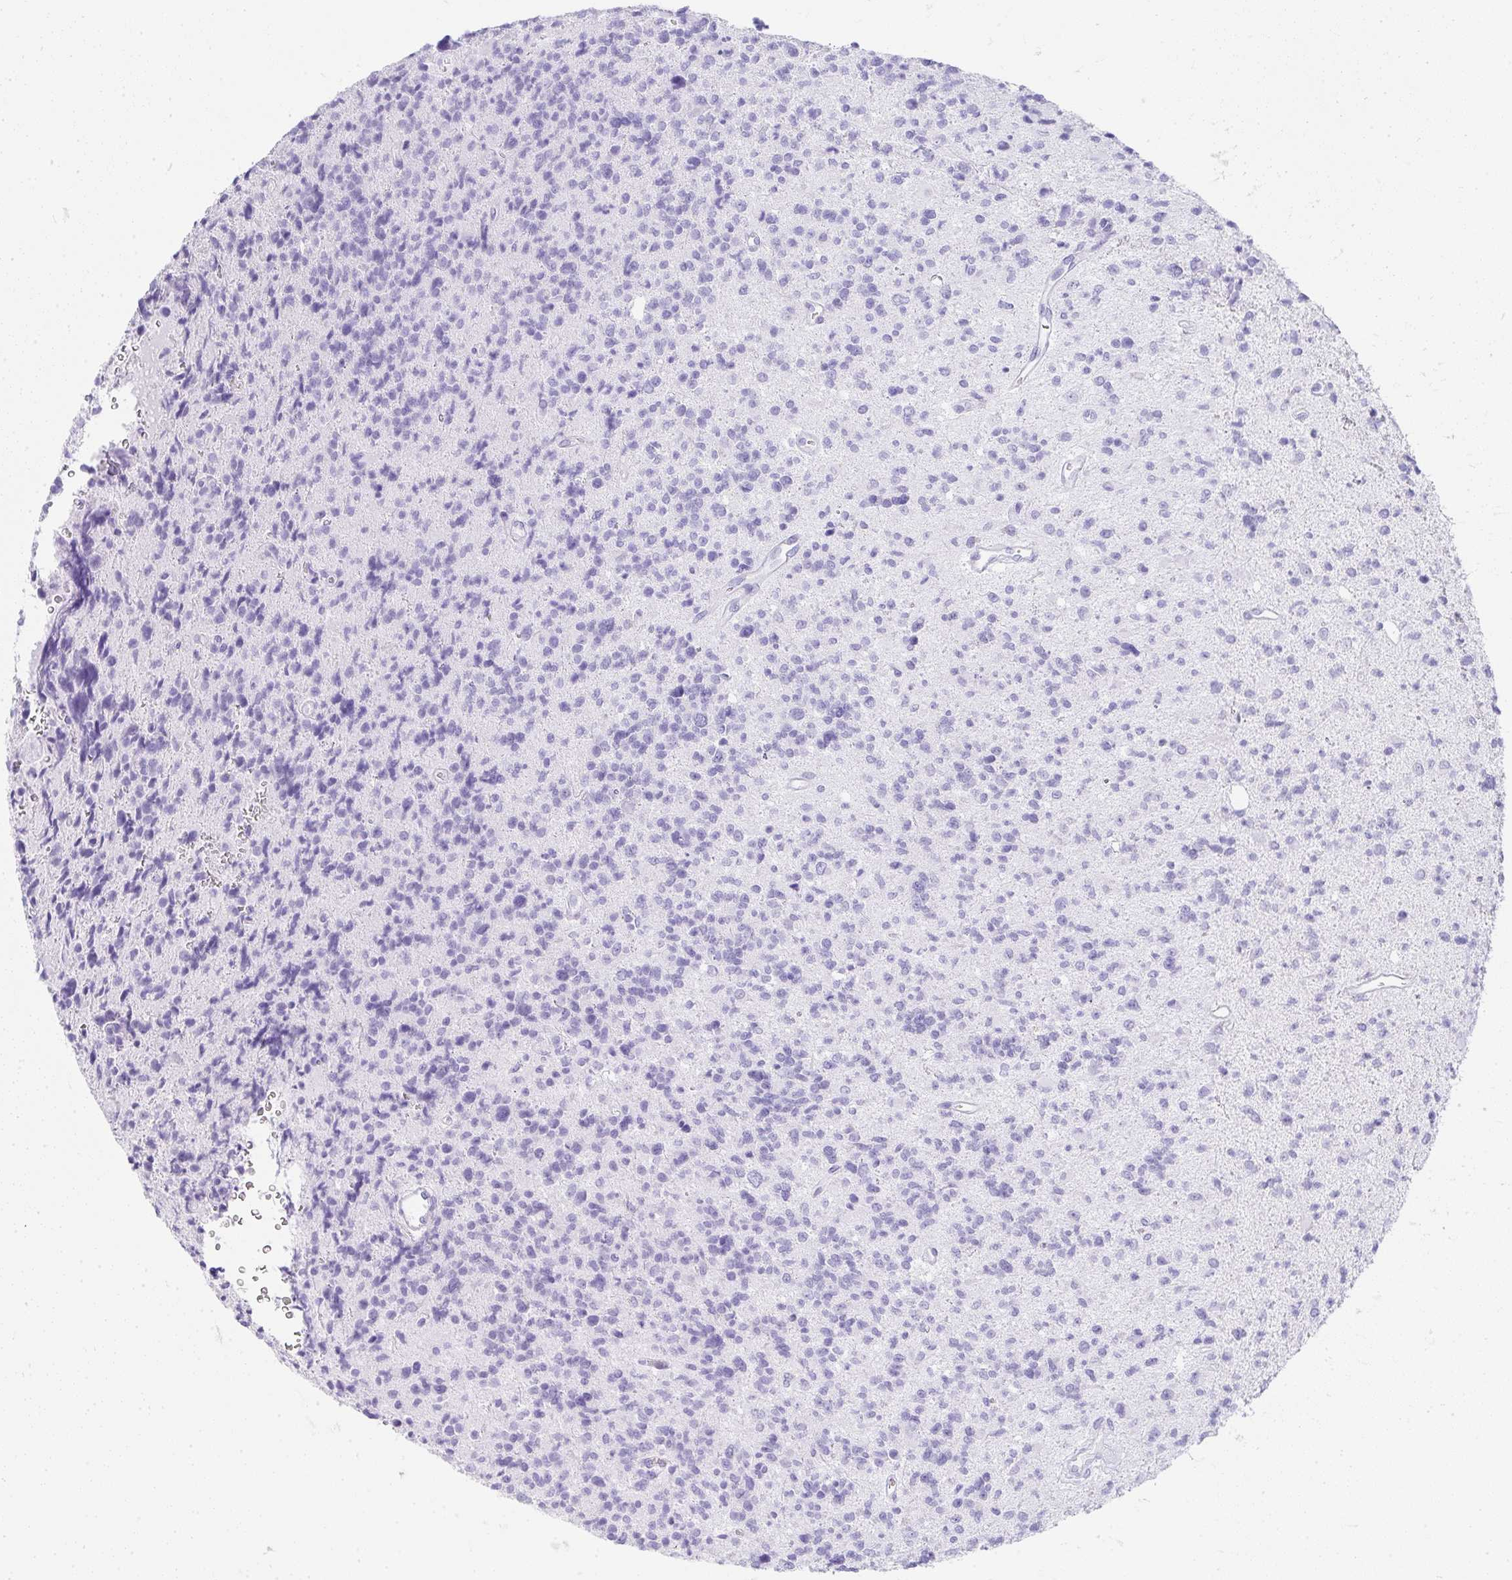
{"staining": {"intensity": "negative", "quantity": "none", "location": "none"}, "tissue": "glioma", "cell_type": "Tumor cells", "image_type": "cancer", "snomed": [{"axis": "morphology", "description": "Glioma, malignant, High grade"}, {"axis": "topography", "description": "Brain"}], "caption": "Glioma was stained to show a protein in brown. There is no significant positivity in tumor cells. (Stains: DAB (3,3'-diaminobenzidine) immunohistochemistry with hematoxylin counter stain, Microscopy: brightfield microscopy at high magnification).", "gene": "CDADC1", "patient": {"sex": "male", "age": 29}}